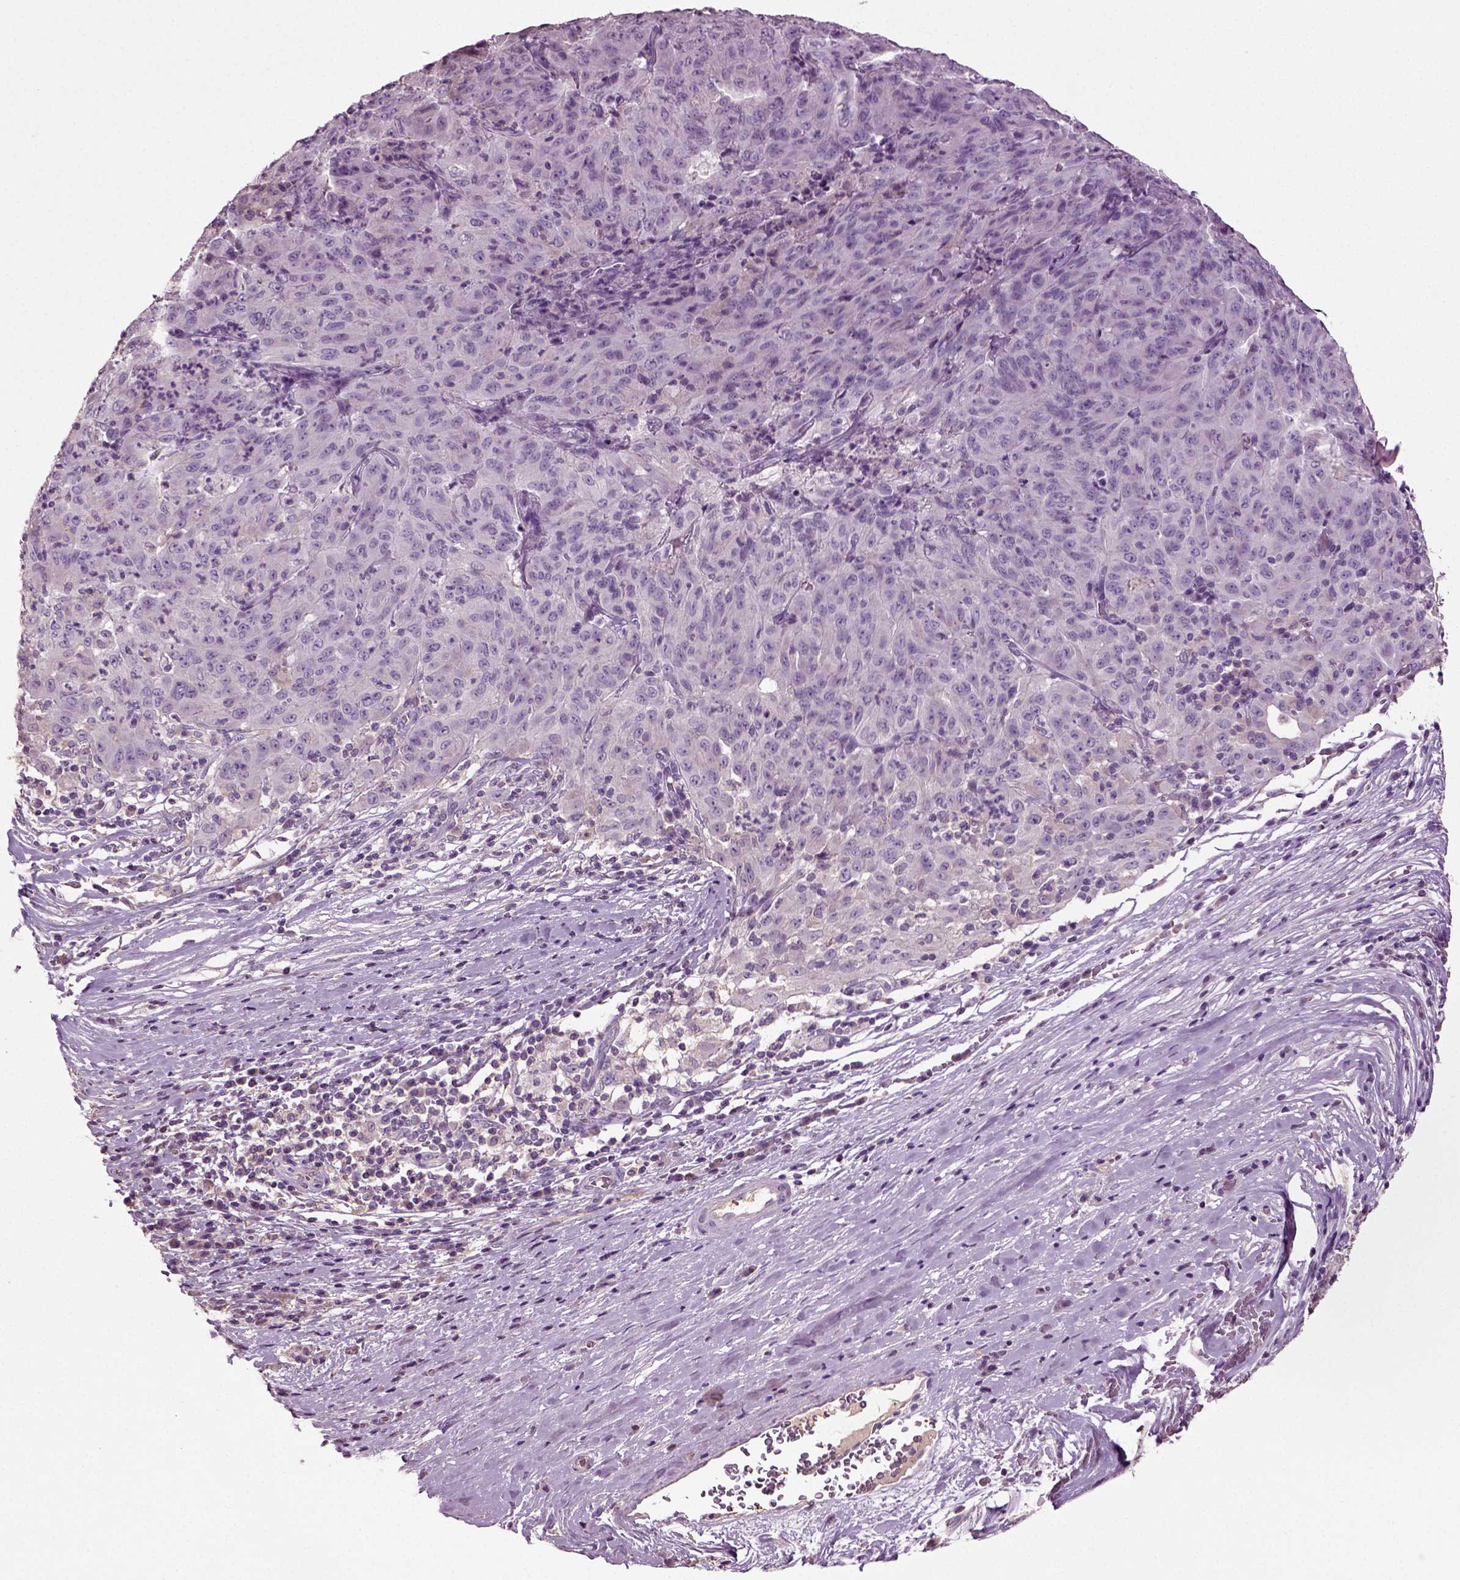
{"staining": {"intensity": "negative", "quantity": "none", "location": "none"}, "tissue": "pancreatic cancer", "cell_type": "Tumor cells", "image_type": "cancer", "snomed": [{"axis": "morphology", "description": "Adenocarcinoma, NOS"}, {"axis": "topography", "description": "Pancreas"}], "caption": "Human pancreatic cancer stained for a protein using immunohistochemistry shows no staining in tumor cells.", "gene": "DEFB118", "patient": {"sex": "male", "age": 63}}